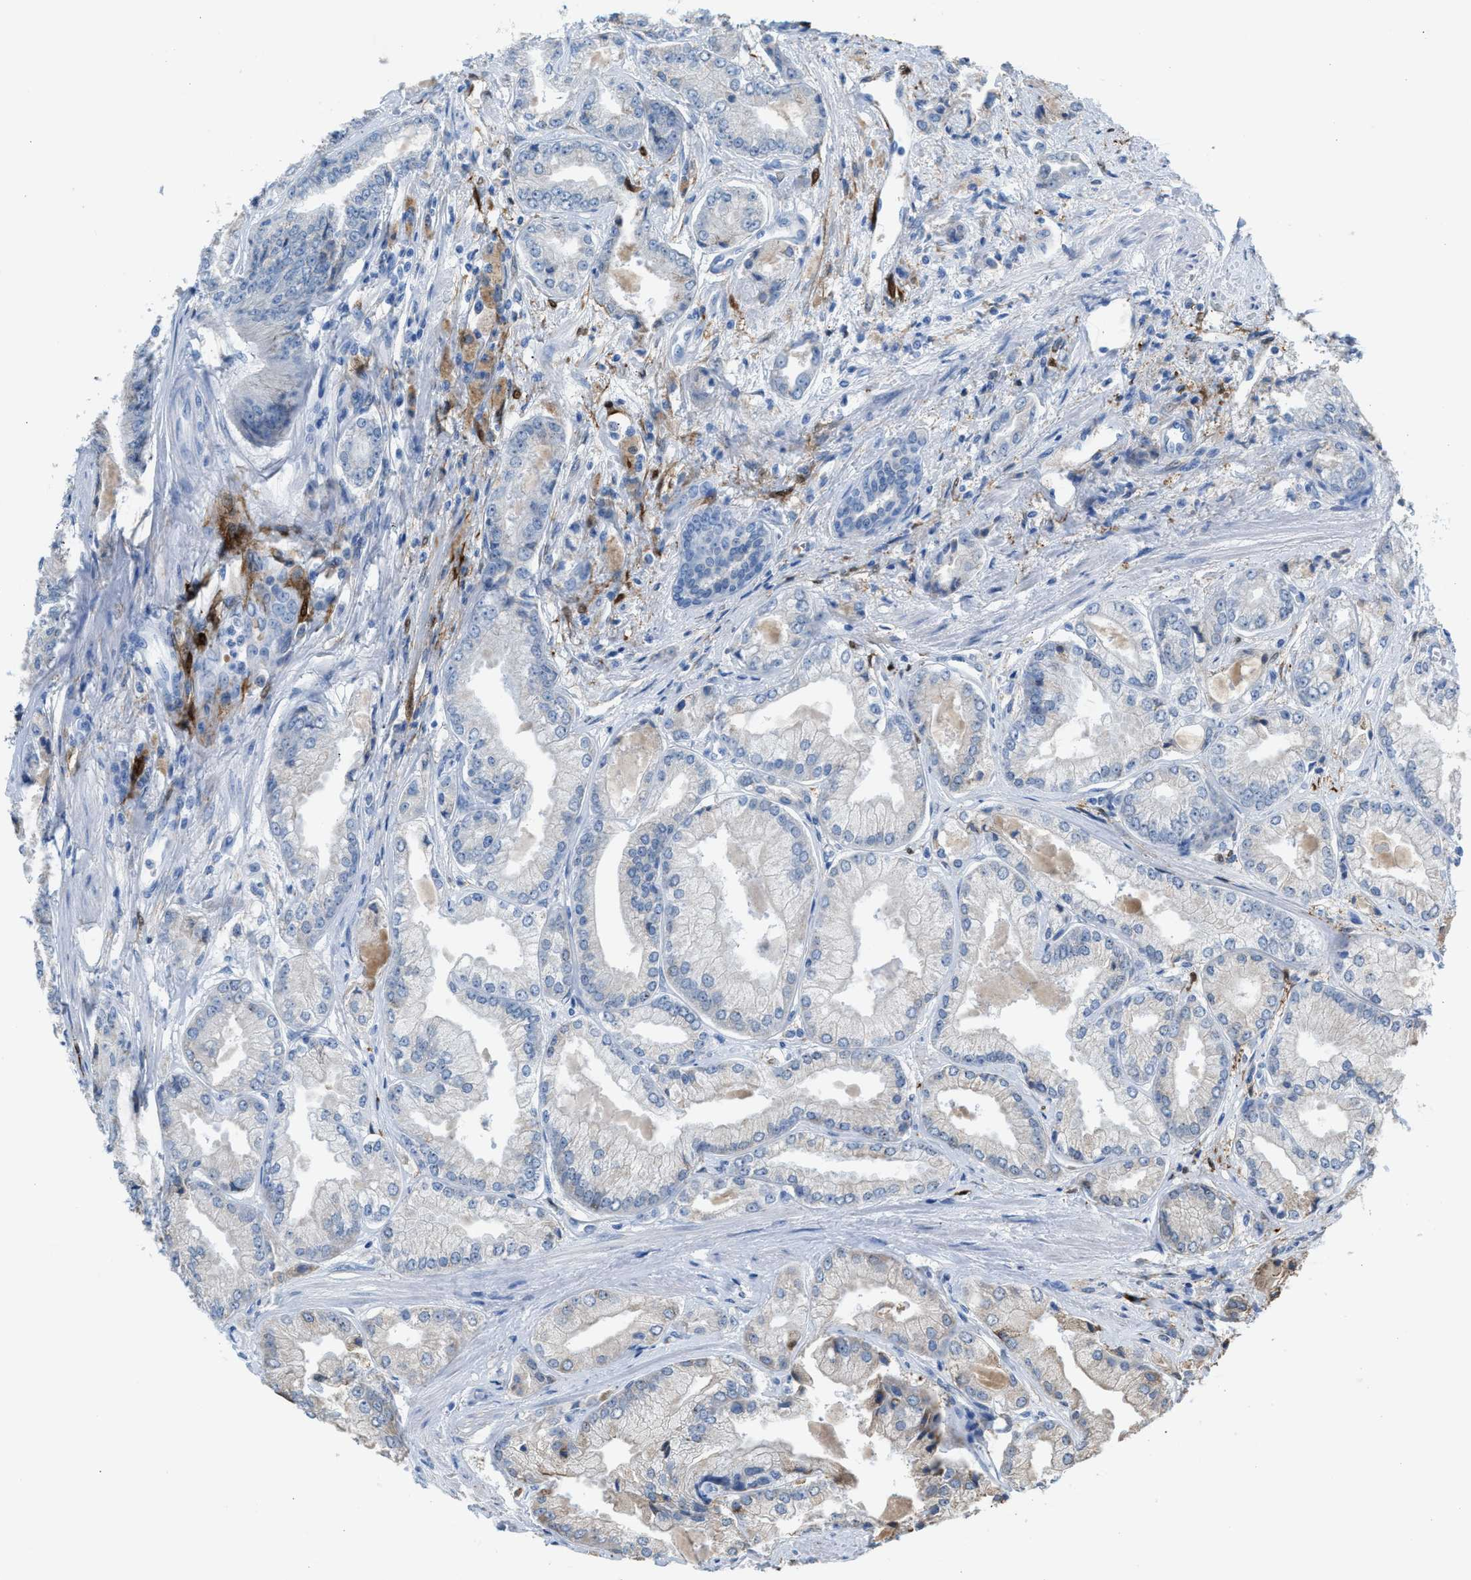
{"staining": {"intensity": "negative", "quantity": "none", "location": "none"}, "tissue": "prostate cancer", "cell_type": "Tumor cells", "image_type": "cancer", "snomed": [{"axis": "morphology", "description": "Adenocarcinoma, Low grade"}, {"axis": "topography", "description": "Prostate"}], "caption": "Human prostate cancer stained for a protein using immunohistochemistry demonstrates no expression in tumor cells.", "gene": "CA3", "patient": {"sex": "male", "age": 52}}